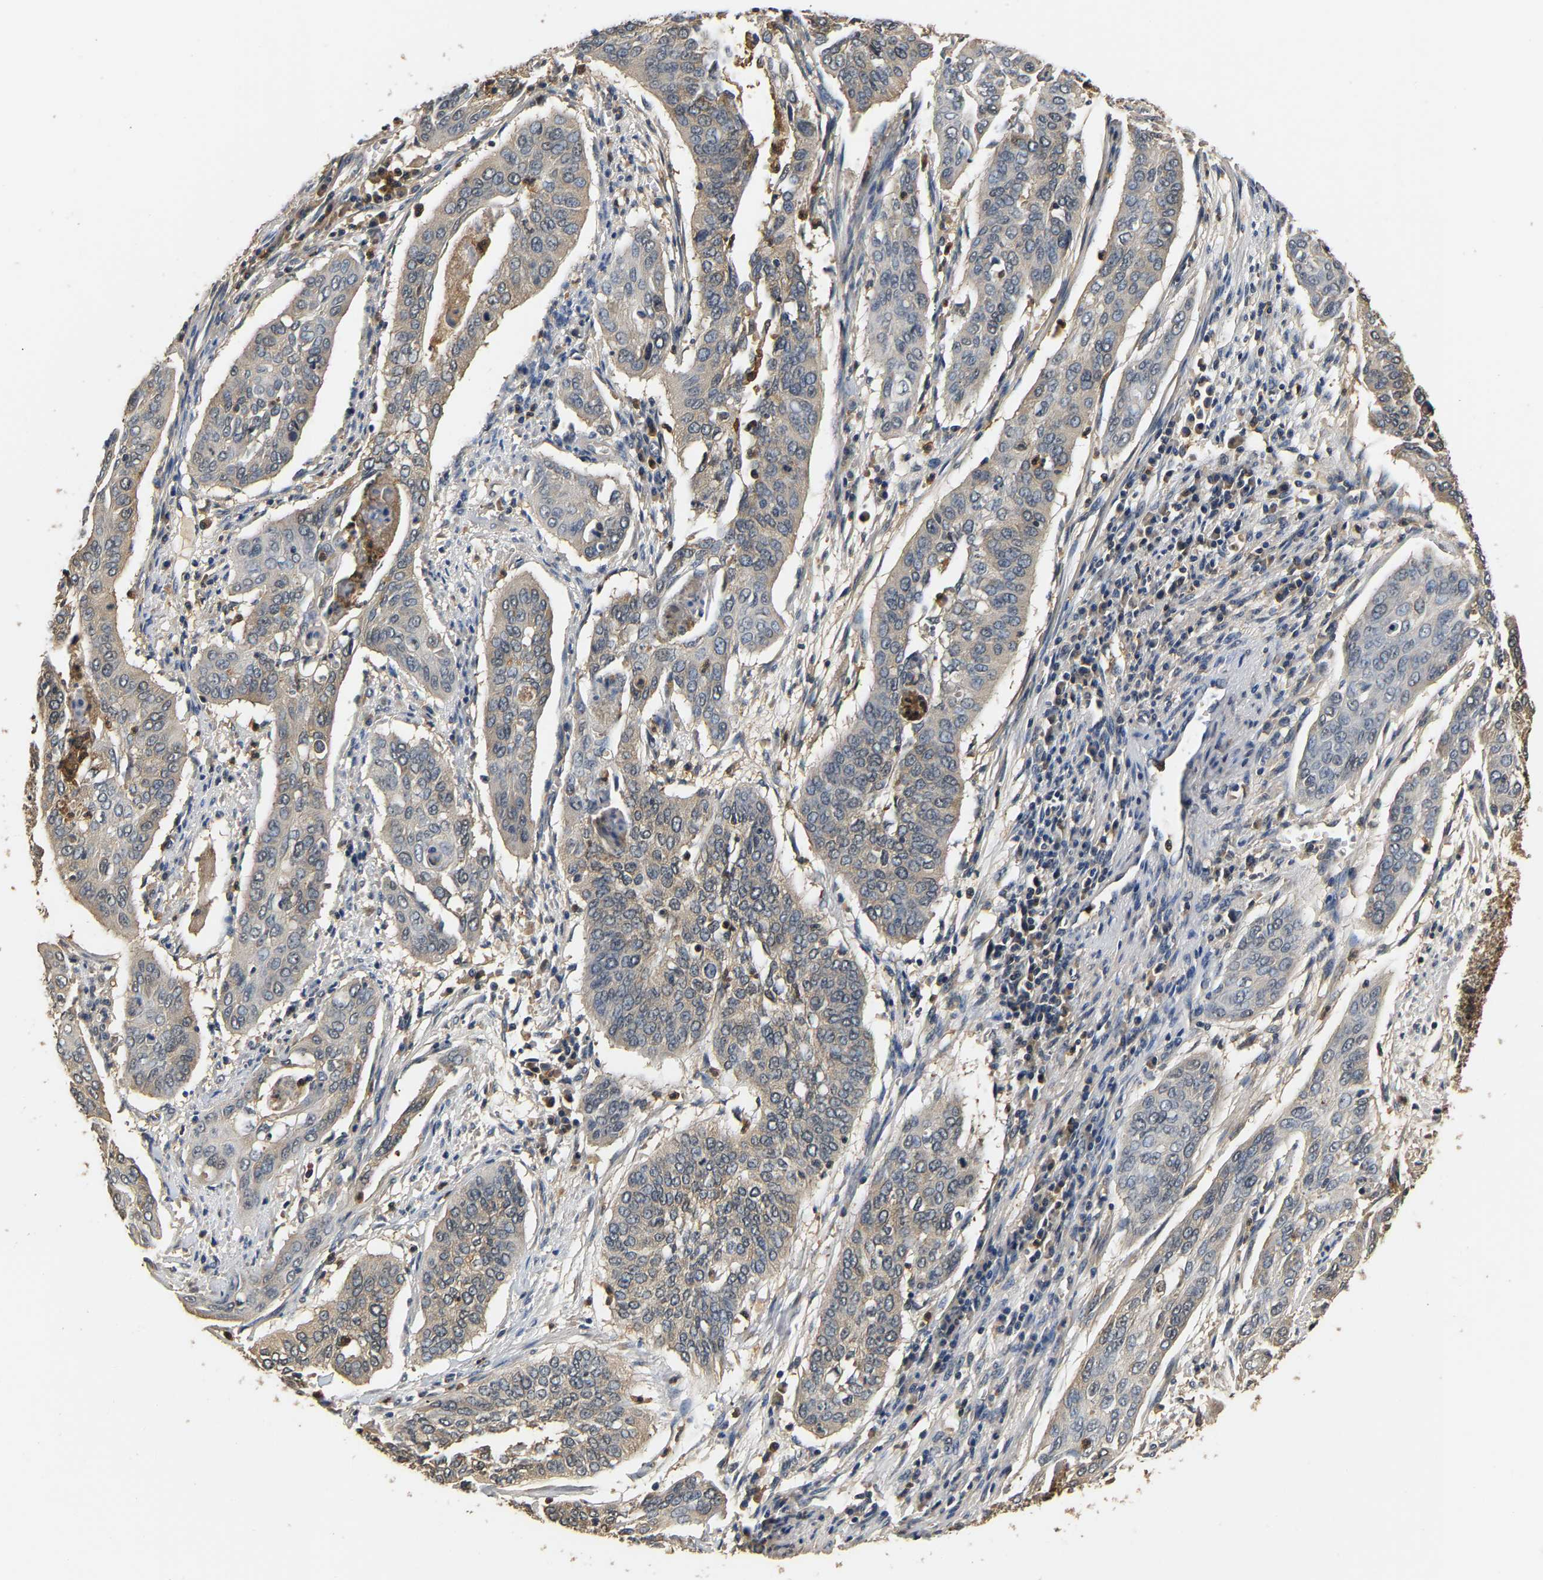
{"staining": {"intensity": "weak", "quantity": "<25%", "location": "cytoplasmic/membranous"}, "tissue": "cervical cancer", "cell_type": "Tumor cells", "image_type": "cancer", "snomed": [{"axis": "morphology", "description": "Squamous cell carcinoma, NOS"}, {"axis": "topography", "description": "Cervix"}], "caption": "An IHC photomicrograph of squamous cell carcinoma (cervical) is shown. There is no staining in tumor cells of squamous cell carcinoma (cervical).", "gene": "GPI", "patient": {"sex": "female", "age": 39}}